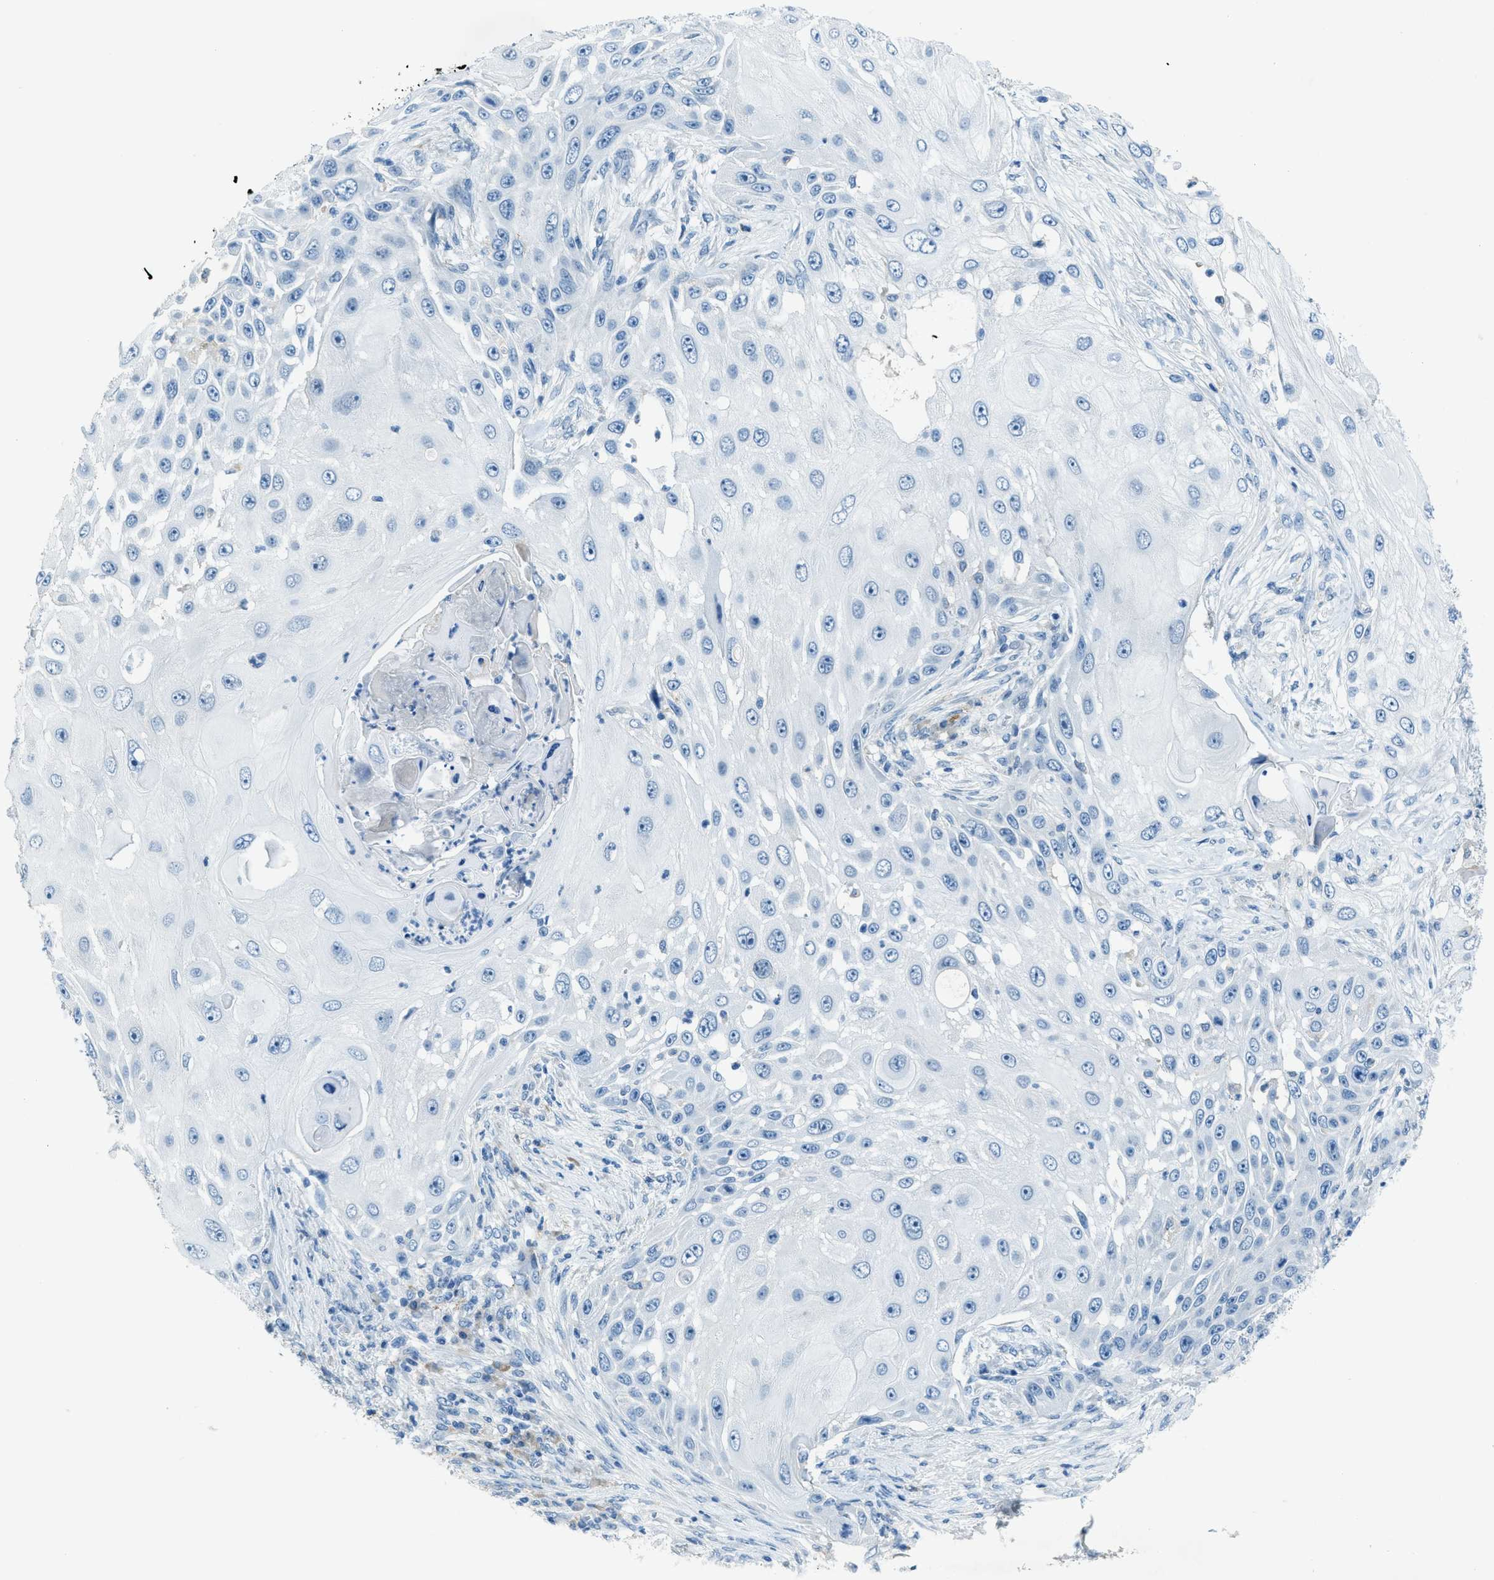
{"staining": {"intensity": "negative", "quantity": "none", "location": "none"}, "tissue": "skin cancer", "cell_type": "Tumor cells", "image_type": "cancer", "snomed": [{"axis": "morphology", "description": "Squamous cell carcinoma, NOS"}, {"axis": "topography", "description": "Skin"}], "caption": "An immunohistochemistry histopathology image of skin cancer (squamous cell carcinoma) is shown. There is no staining in tumor cells of skin cancer (squamous cell carcinoma).", "gene": "KLHL8", "patient": {"sex": "female", "age": 44}}